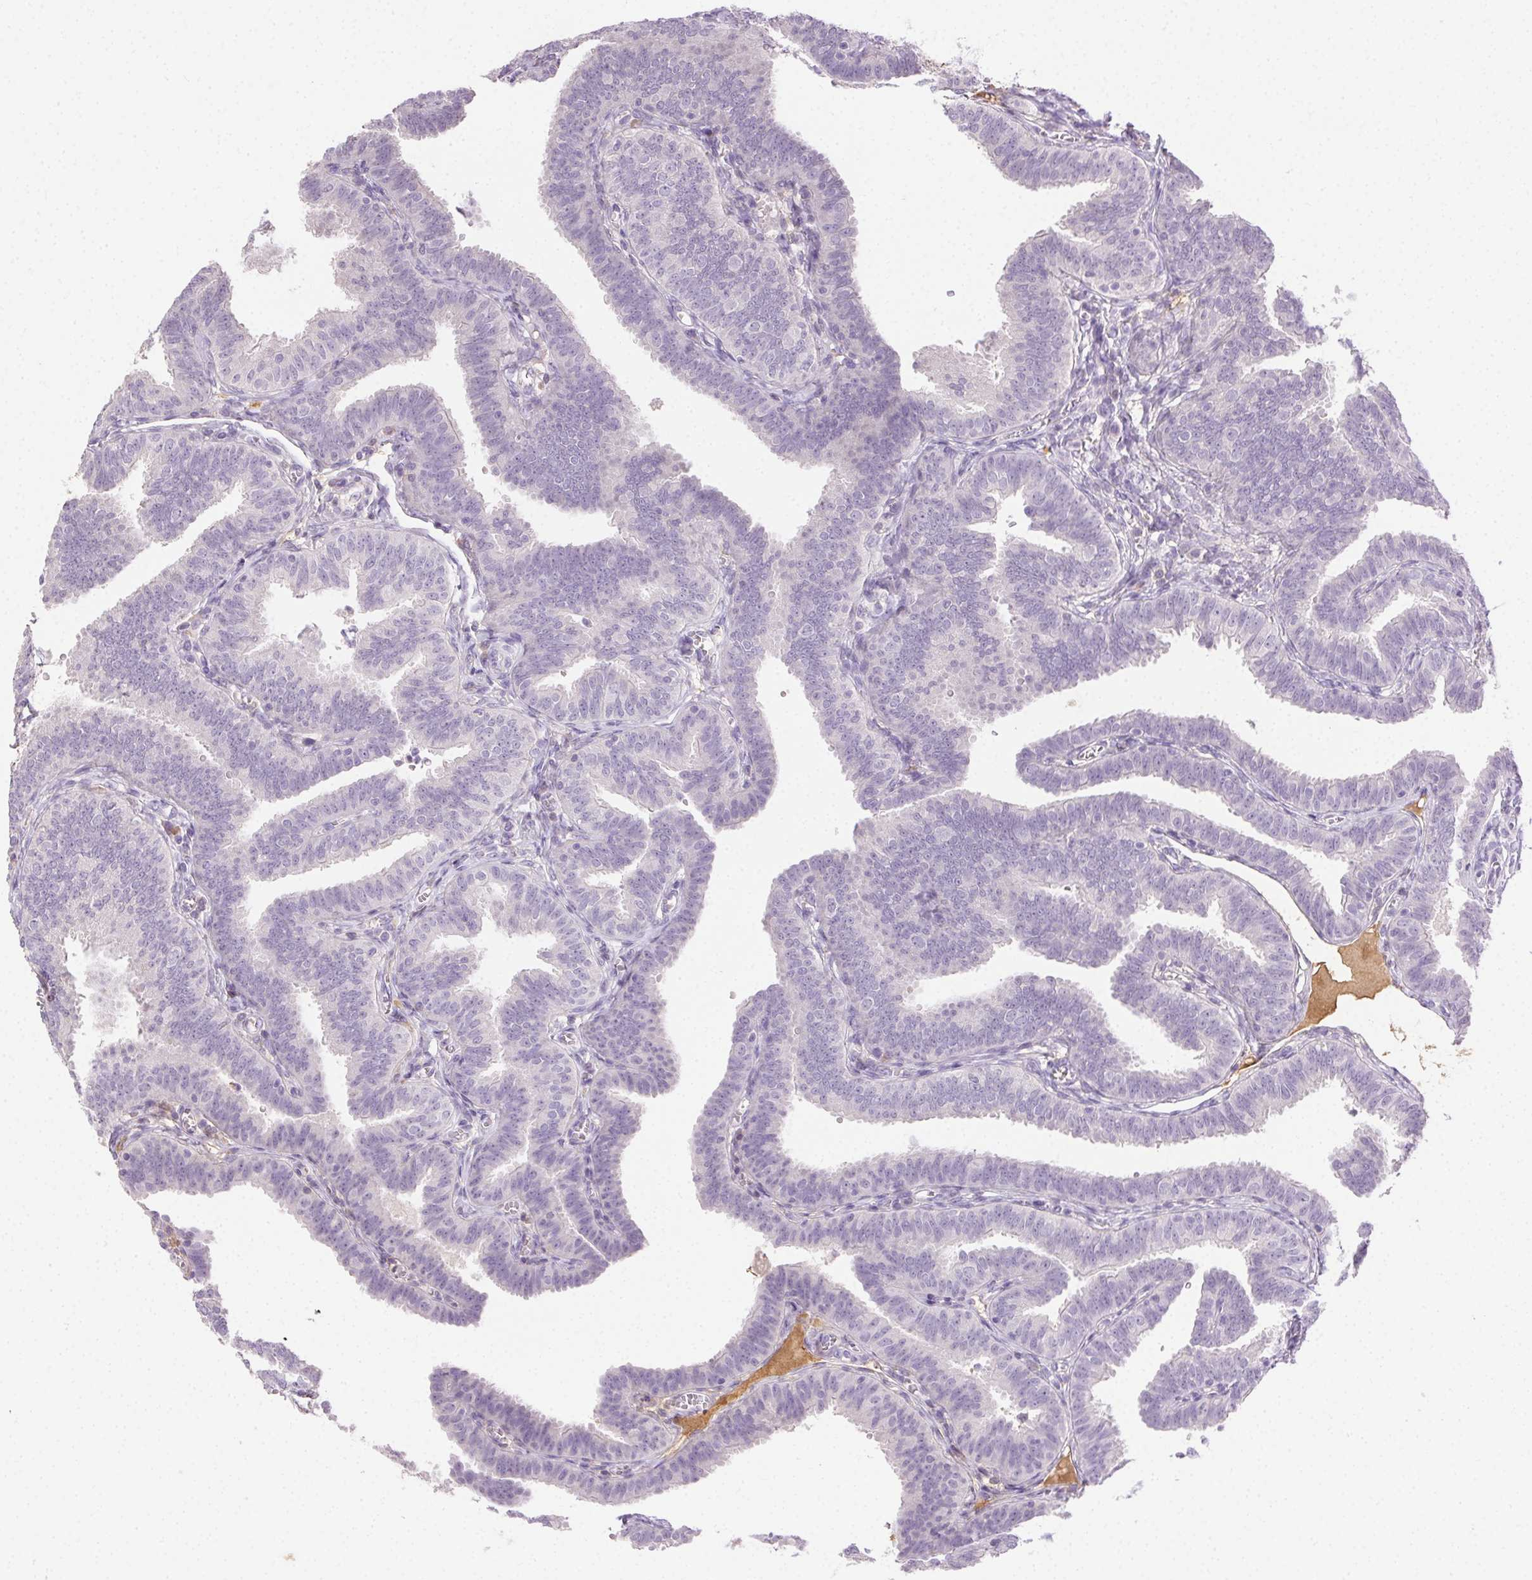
{"staining": {"intensity": "negative", "quantity": "none", "location": "none"}, "tissue": "fallopian tube", "cell_type": "Glandular cells", "image_type": "normal", "snomed": [{"axis": "morphology", "description": "Normal tissue, NOS"}, {"axis": "topography", "description": "Fallopian tube"}], "caption": "Immunohistochemistry (IHC) micrograph of normal fallopian tube: fallopian tube stained with DAB reveals no significant protein staining in glandular cells.", "gene": "BPIFB2", "patient": {"sex": "female", "age": 25}}